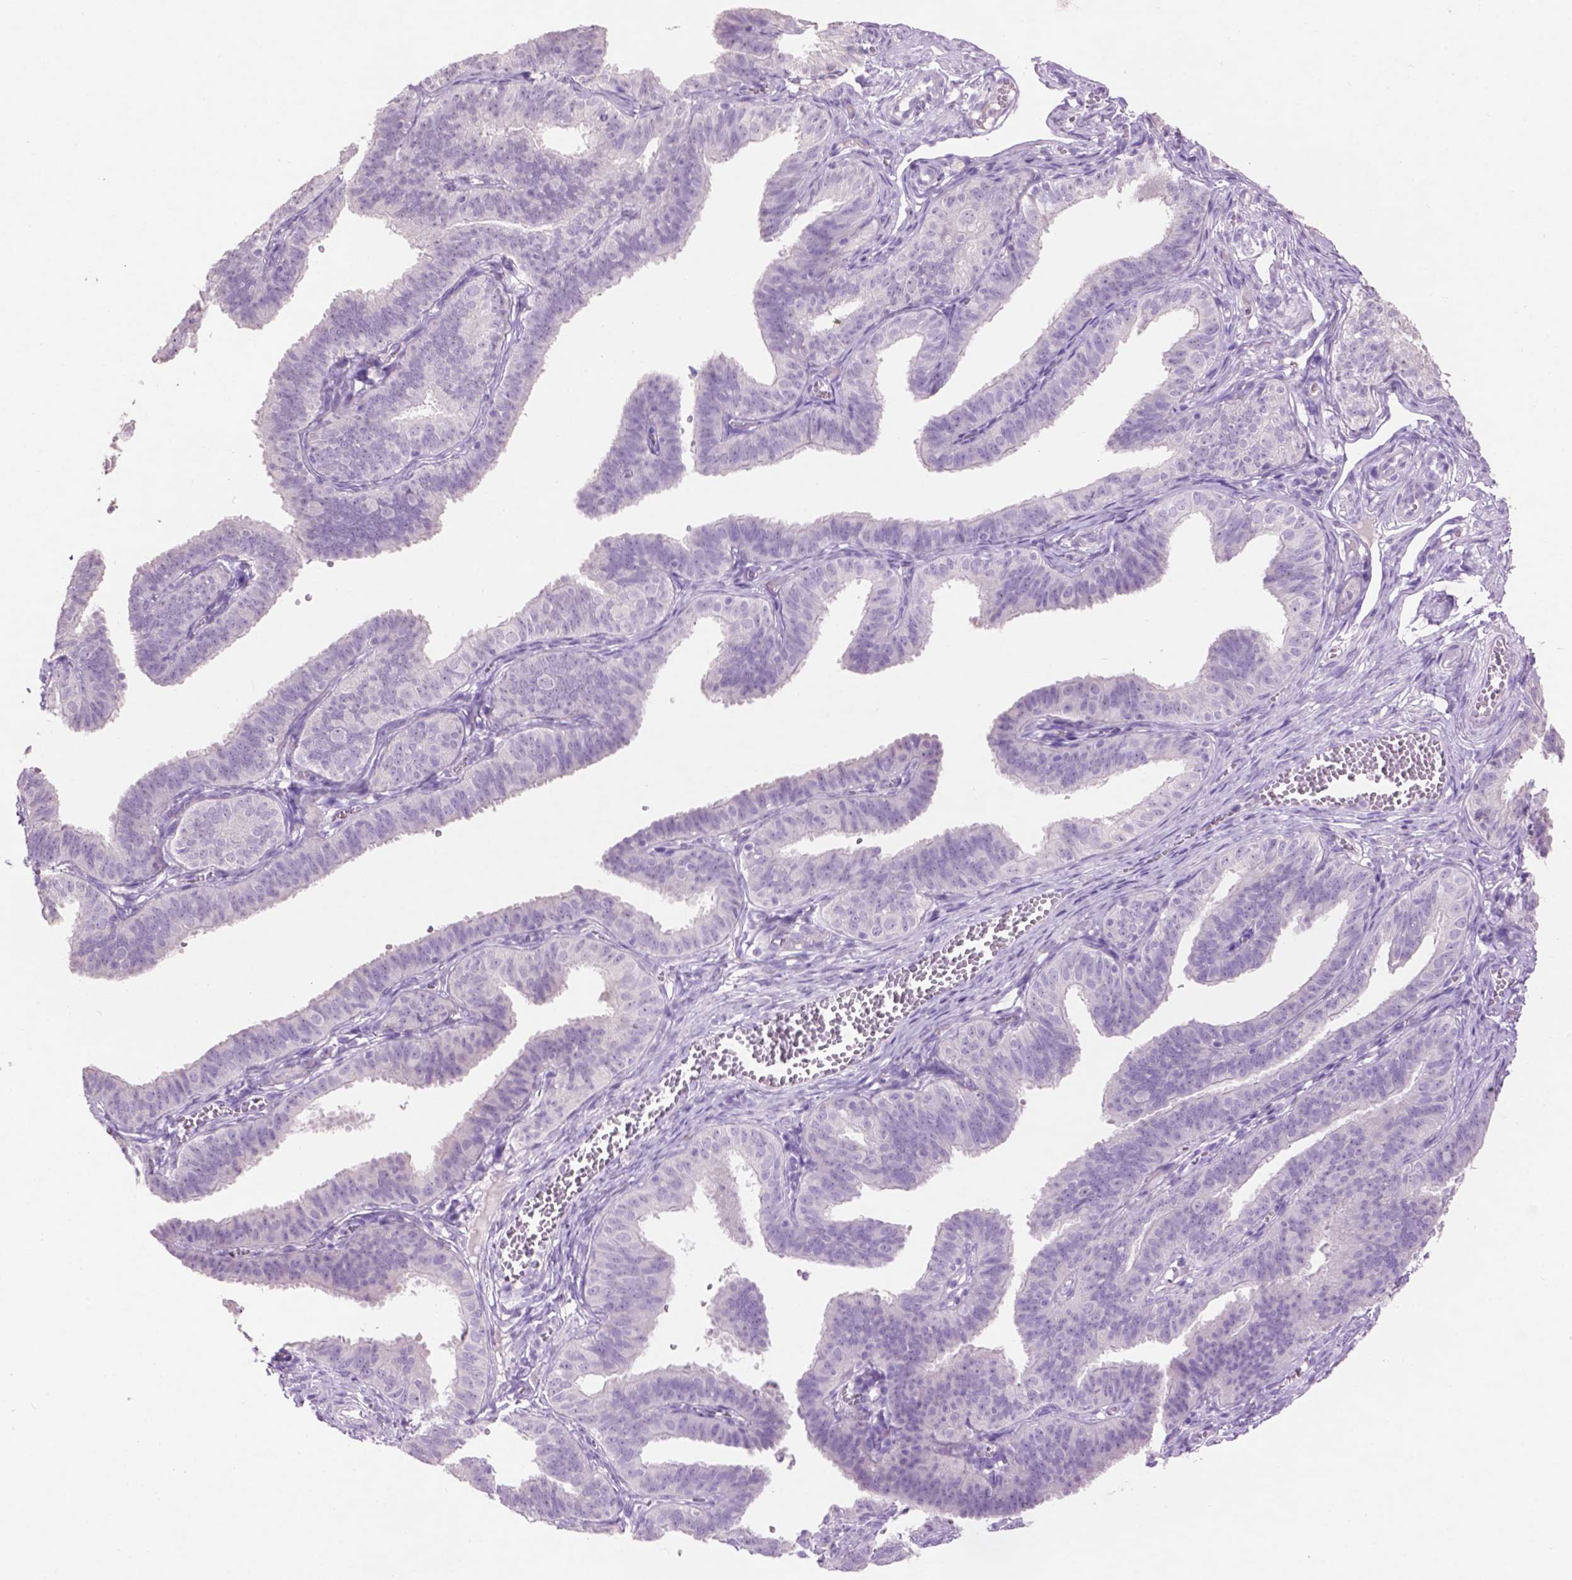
{"staining": {"intensity": "negative", "quantity": "none", "location": "none"}, "tissue": "fallopian tube", "cell_type": "Glandular cells", "image_type": "normal", "snomed": [{"axis": "morphology", "description": "Normal tissue, NOS"}, {"axis": "topography", "description": "Fallopian tube"}], "caption": "Human fallopian tube stained for a protein using immunohistochemistry (IHC) exhibits no expression in glandular cells.", "gene": "CRYBA4", "patient": {"sex": "female", "age": 25}}